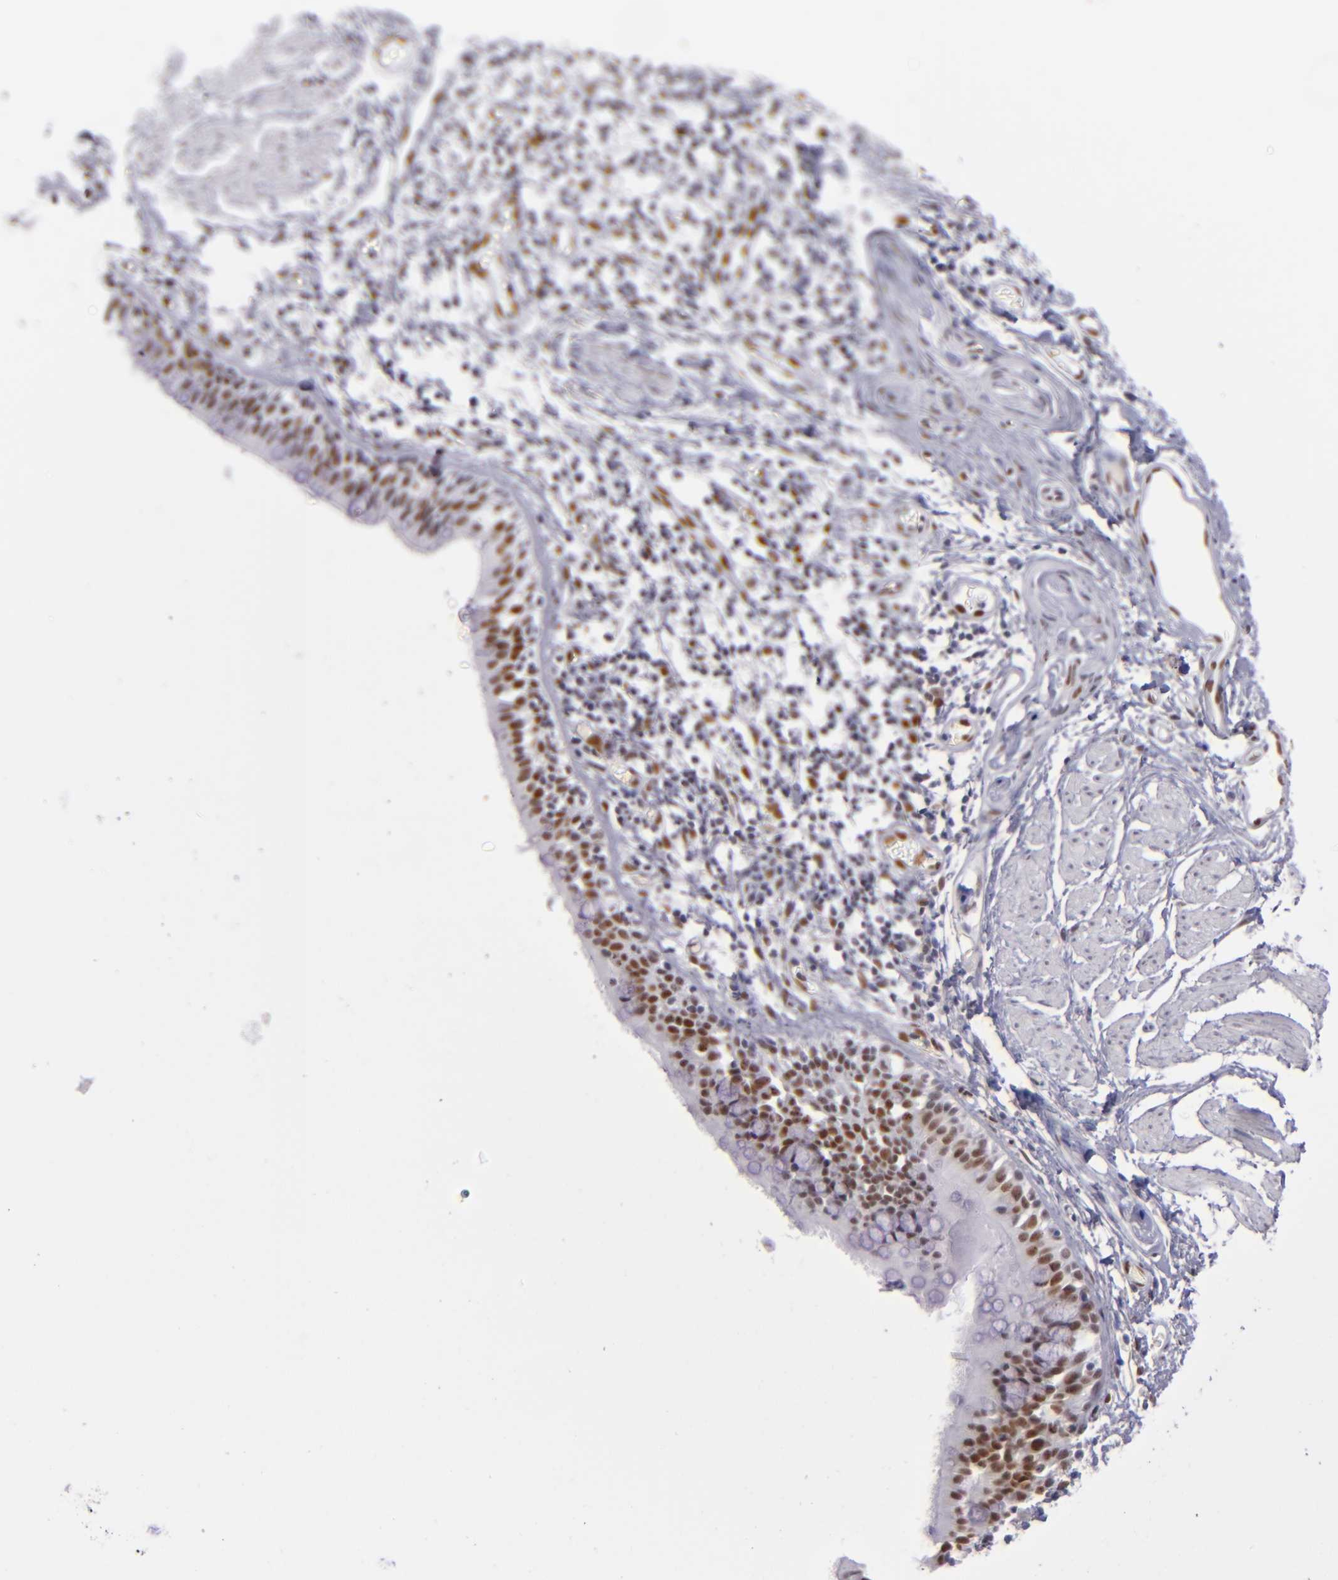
{"staining": {"intensity": "strong", "quantity": ">75%", "location": "nuclear"}, "tissue": "bronchus", "cell_type": "Respiratory epithelial cells", "image_type": "normal", "snomed": [{"axis": "morphology", "description": "Normal tissue, NOS"}, {"axis": "topography", "description": "Lymph node of abdomen"}, {"axis": "topography", "description": "Lymph node of pelvis"}], "caption": "Immunohistochemical staining of unremarkable human bronchus displays >75% levels of strong nuclear protein expression in approximately >75% of respiratory epithelial cells. The protein is shown in brown color, while the nuclei are stained blue.", "gene": "TOP3A", "patient": {"sex": "female", "age": 65}}